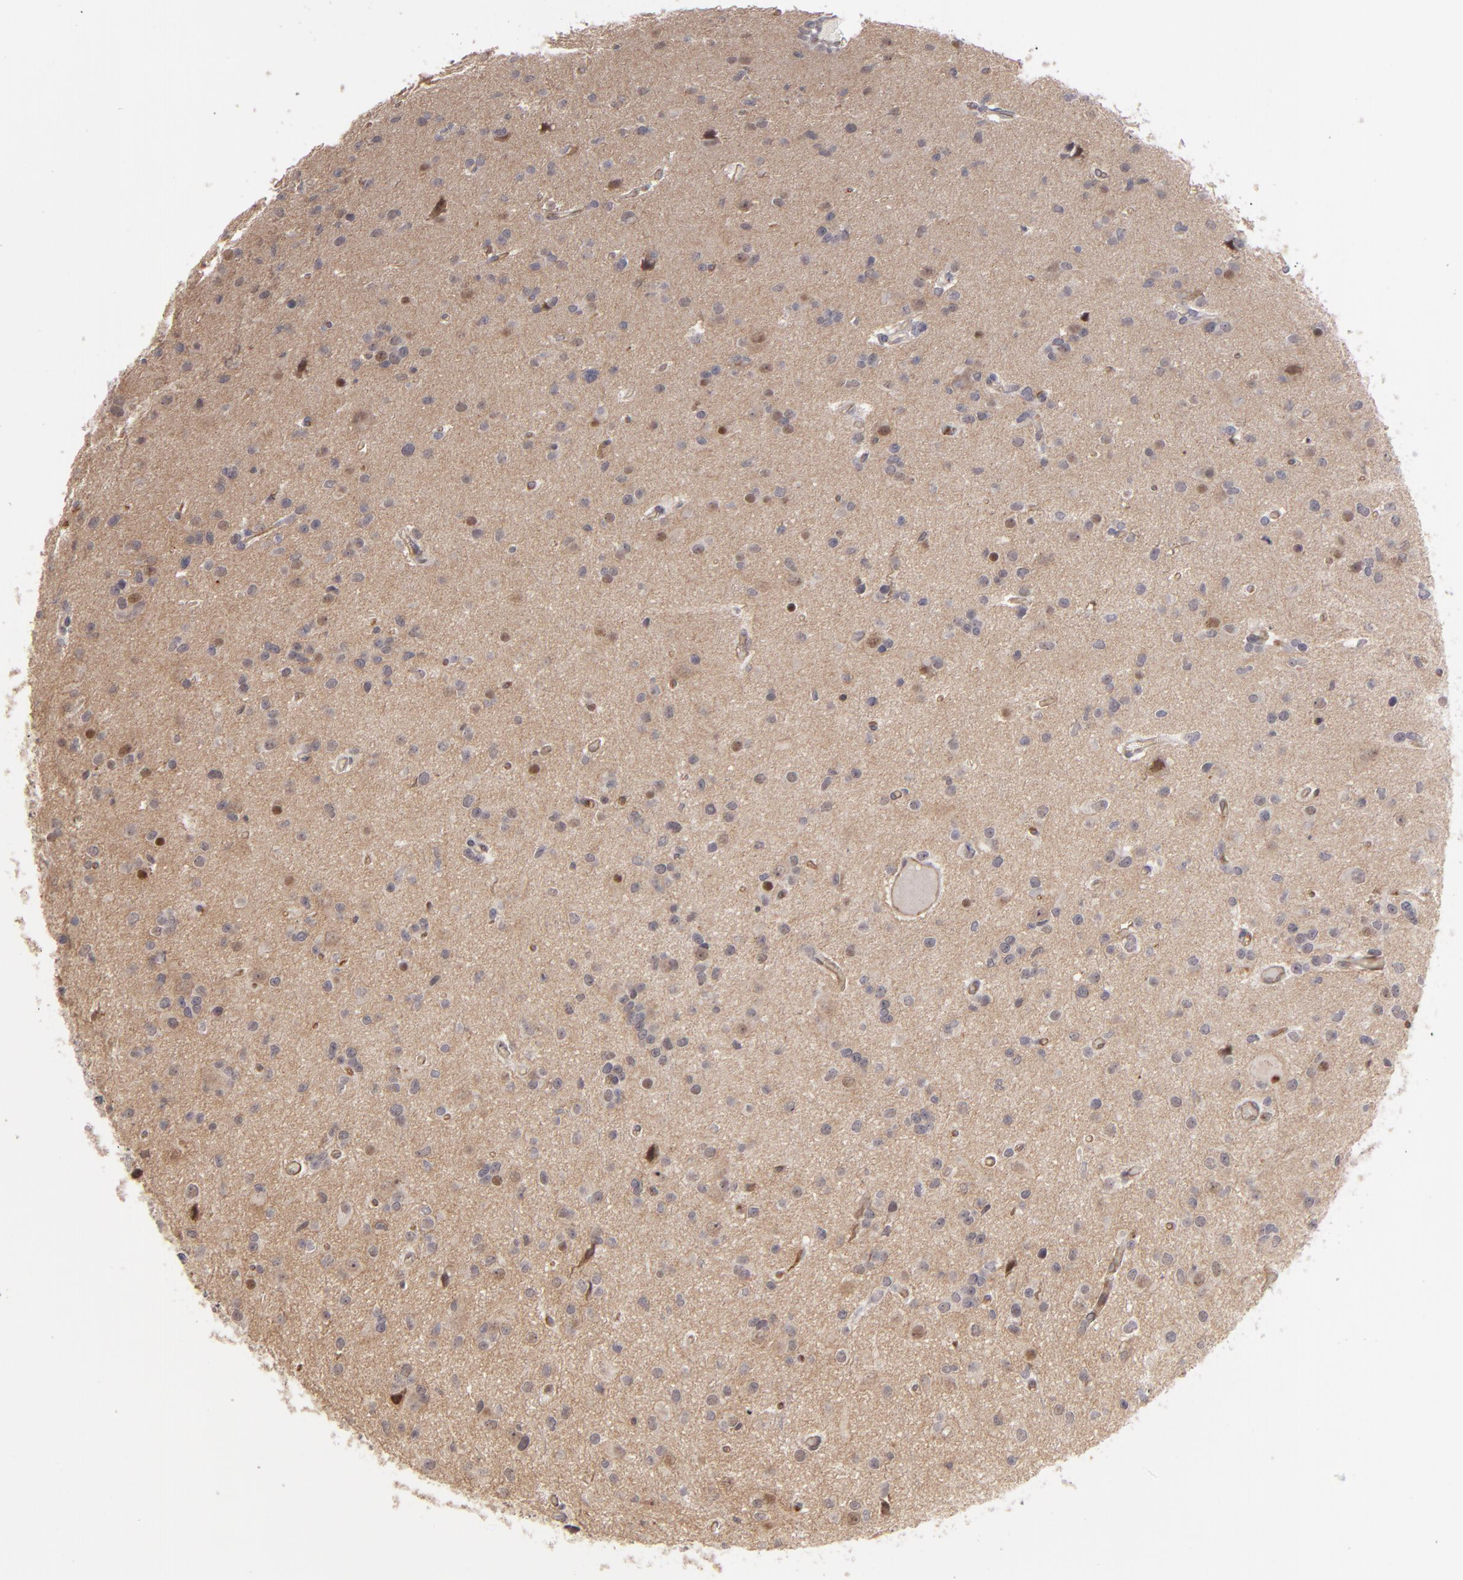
{"staining": {"intensity": "weak", "quantity": "25%-75%", "location": "nuclear"}, "tissue": "glioma", "cell_type": "Tumor cells", "image_type": "cancer", "snomed": [{"axis": "morphology", "description": "Glioma, malignant, Low grade"}, {"axis": "topography", "description": "Brain"}], "caption": "High-magnification brightfield microscopy of malignant low-grade glioma stained with DAB (brown) and counterstained with hematoxylin (blue). tumor cells exhibit weak nuclear staining is seen in about25%-75% of cells. (DAB (3,3'-diaminobenzidine) IHC, brown staining for protein, blue staining for nuclei).", "gene": "STX3", "patient": {"sex": "male", "age": 42}}